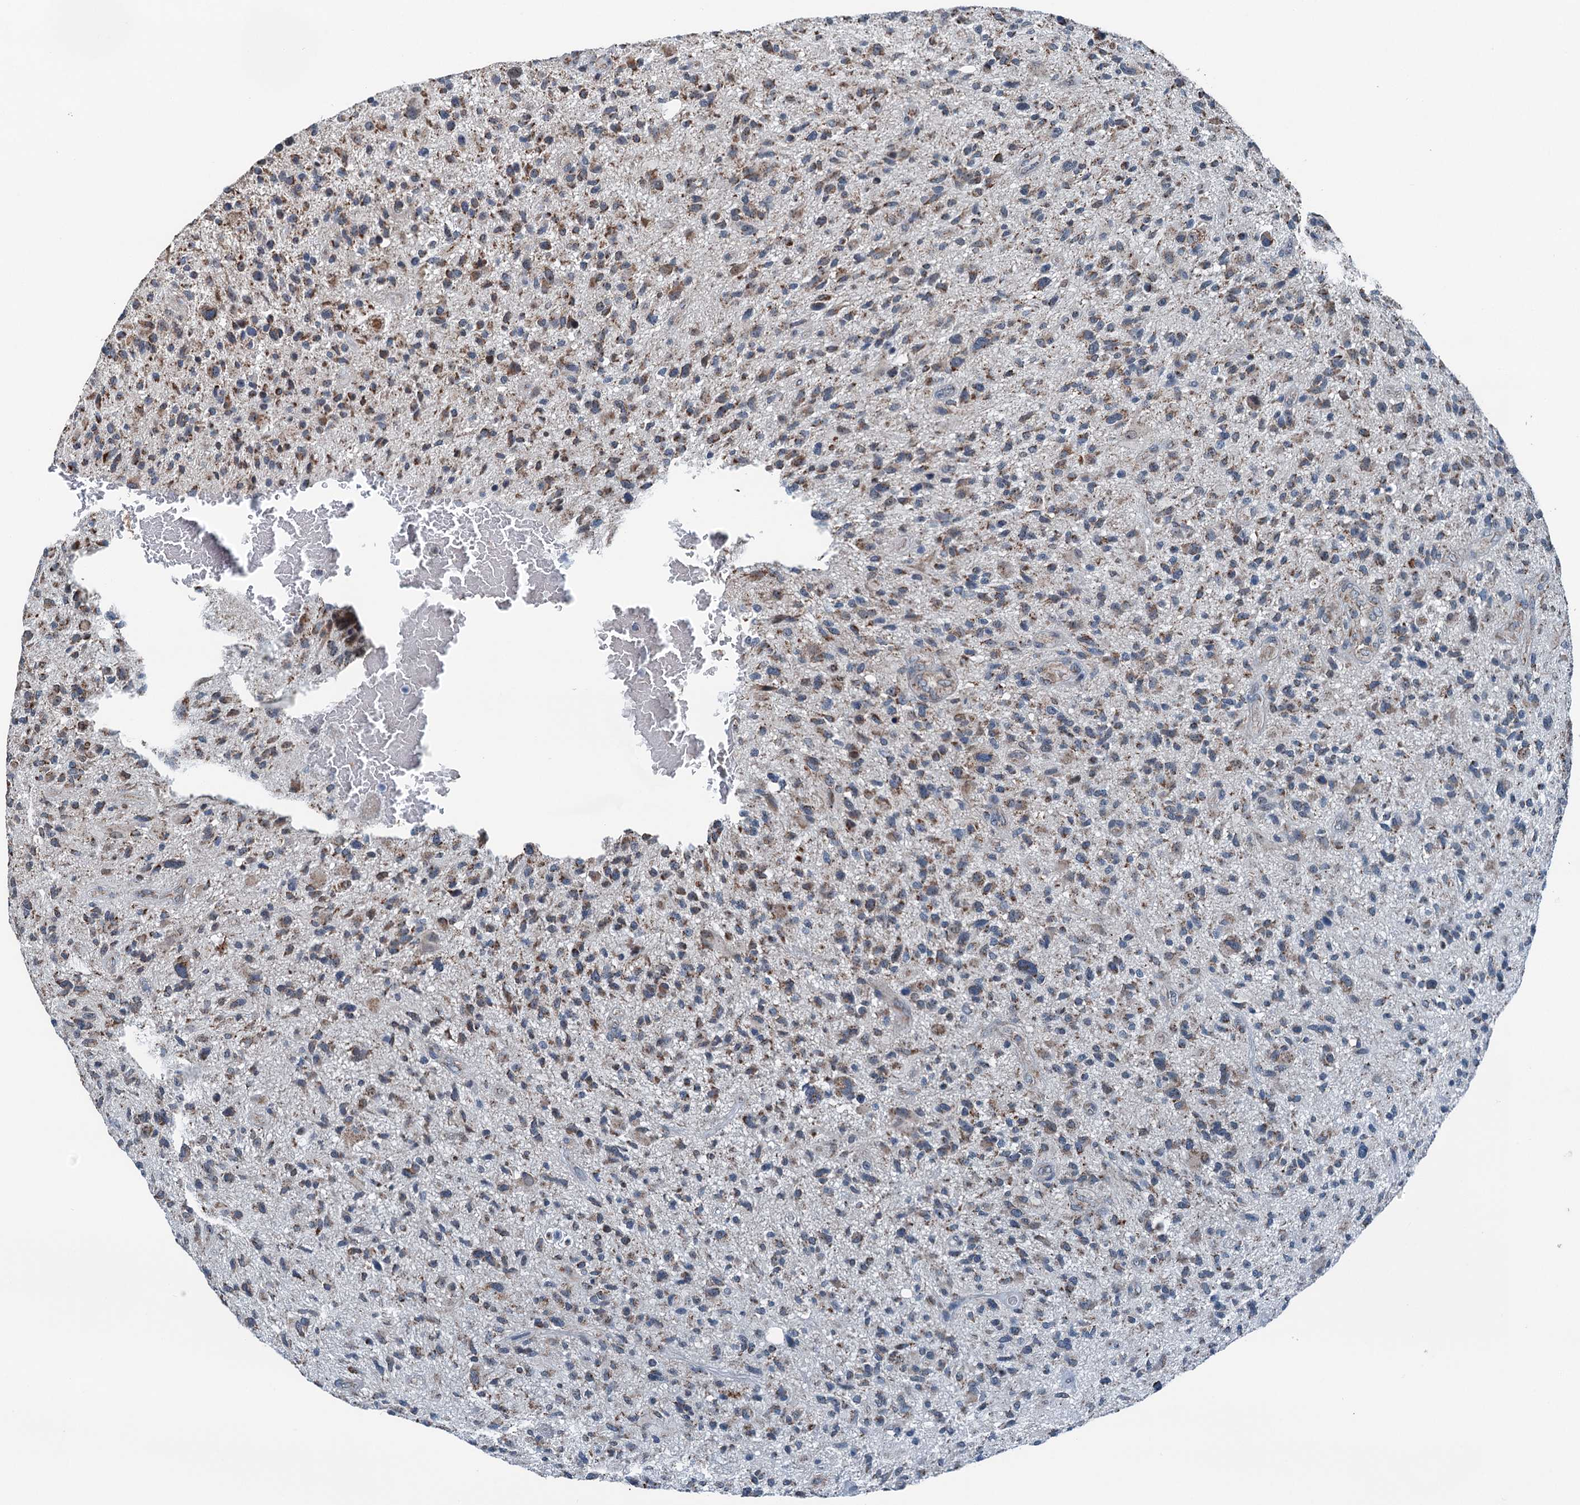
{"staining": {"intensity": "moderate", "quantity": ">75%", "location": "cytoplasmic/membranous"}, "tissue": "glioma", "cell_type": "Tumor cells", "image_type": "cancer", "snomed": [{"axis": "morphology", "description": "Glioma, malignant, High grade"}, {"axis": "topography", "description": "Brain"}], "caption": "An image of malignant high-grade glioma stained for a protein reveals moderate cytoplasmic/membranous brown staining in tumor cells.", "gene": "TRPT1", "patient": {"sex": "male", "age": 47}}